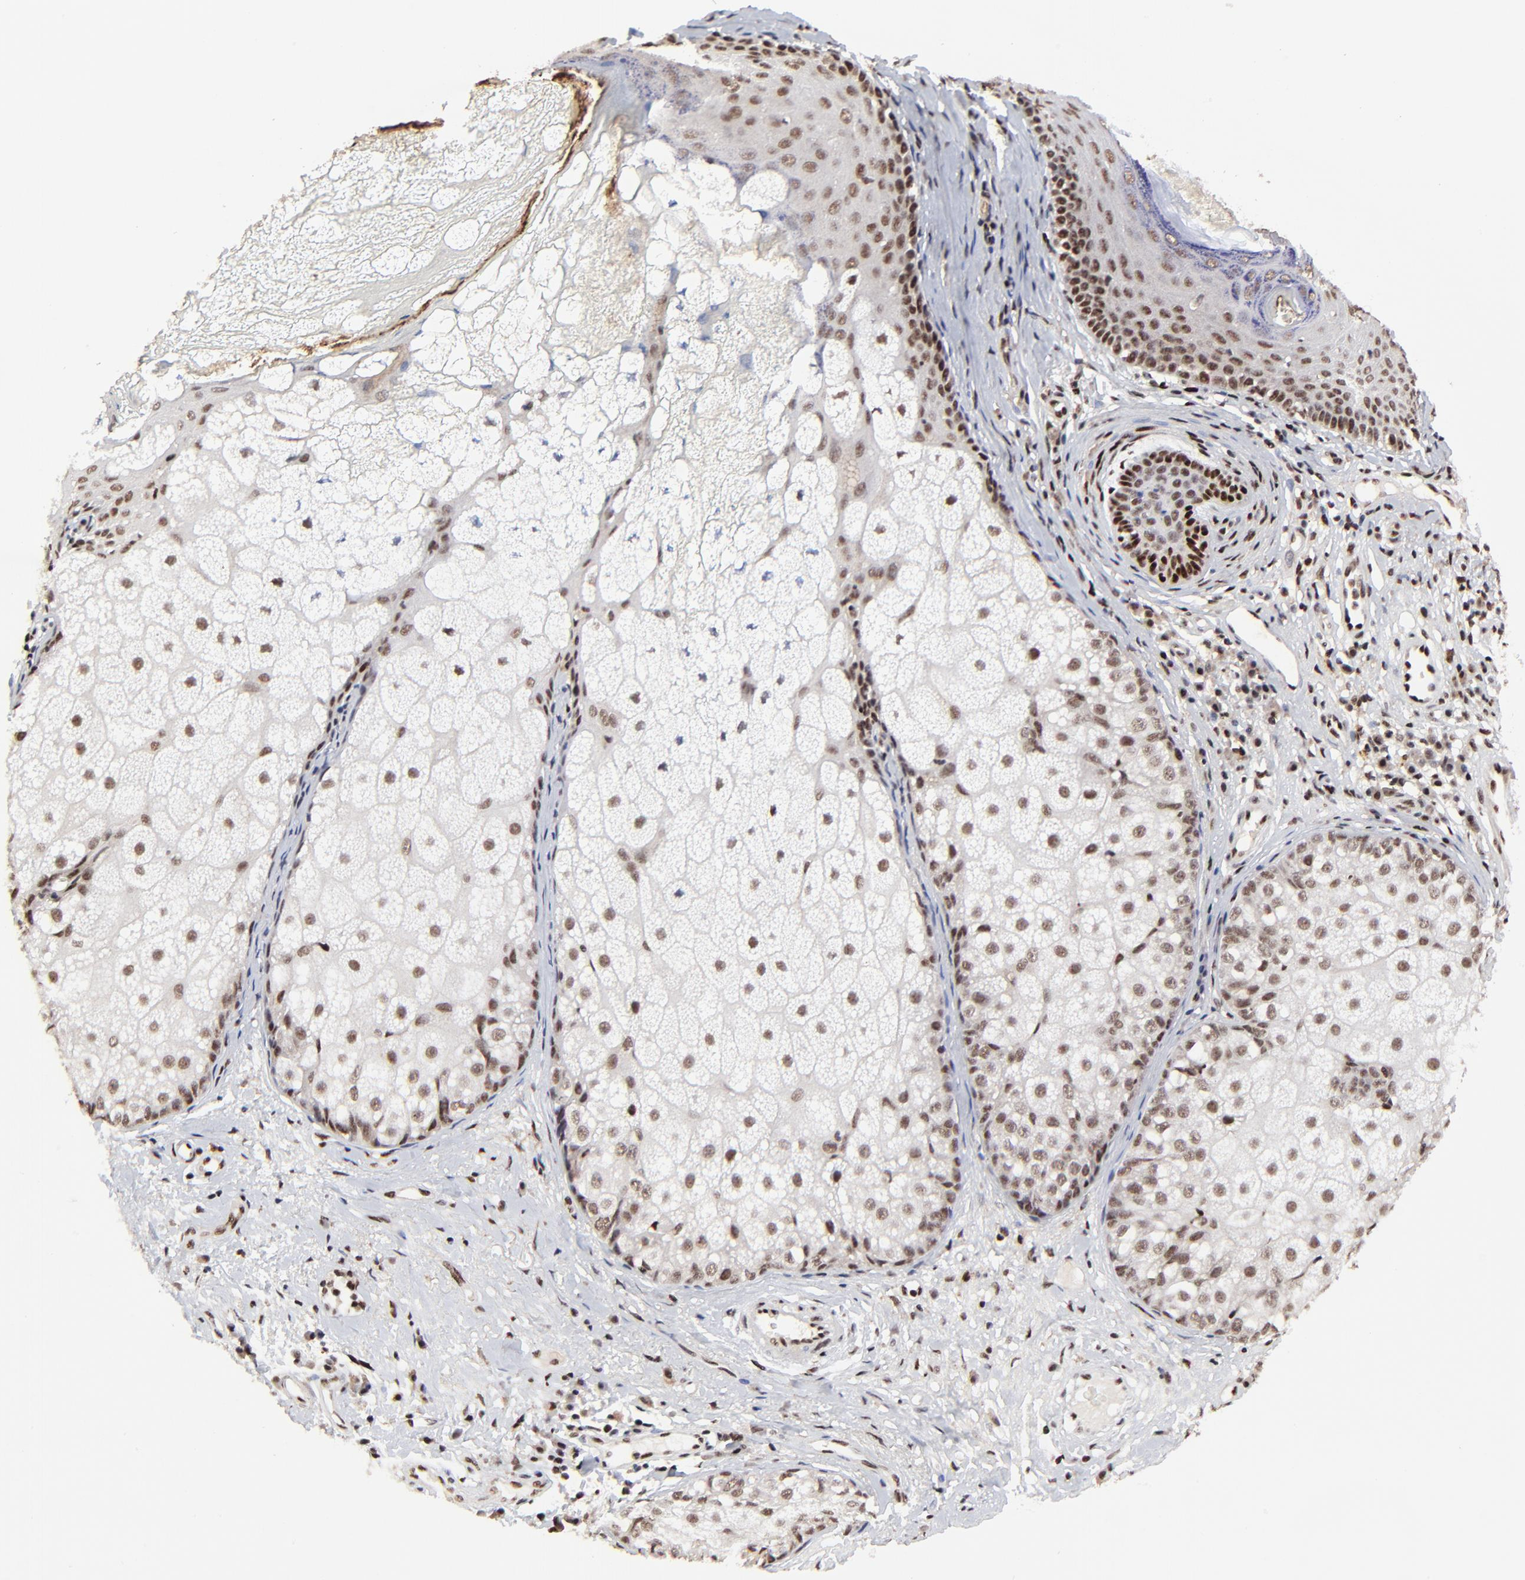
{"staining": {"intensity": "moderate", "quantity": ">75%", "location": "nuclear"}, "tissue": "skin cancer", "cell_type": "Tumor cells", "image_type": "cancer", "snomed": [{"axis": "morphology", "description": "Basal cell carcinoma"}, {"axis": "topography", "description": "Skin"}], "caption": "High-magnification brightfield microscopy of skin basal cell carcinoma stained with DAB (3,3'-diaminobenzidine) (brown) and counterstained with hematoxylin (blue). tumor cells exhibit moderate nuclear expression is appreciated in about>75% of cells.", "gene": "RBM22", "patient": {"sex": "male", "age": 87}}